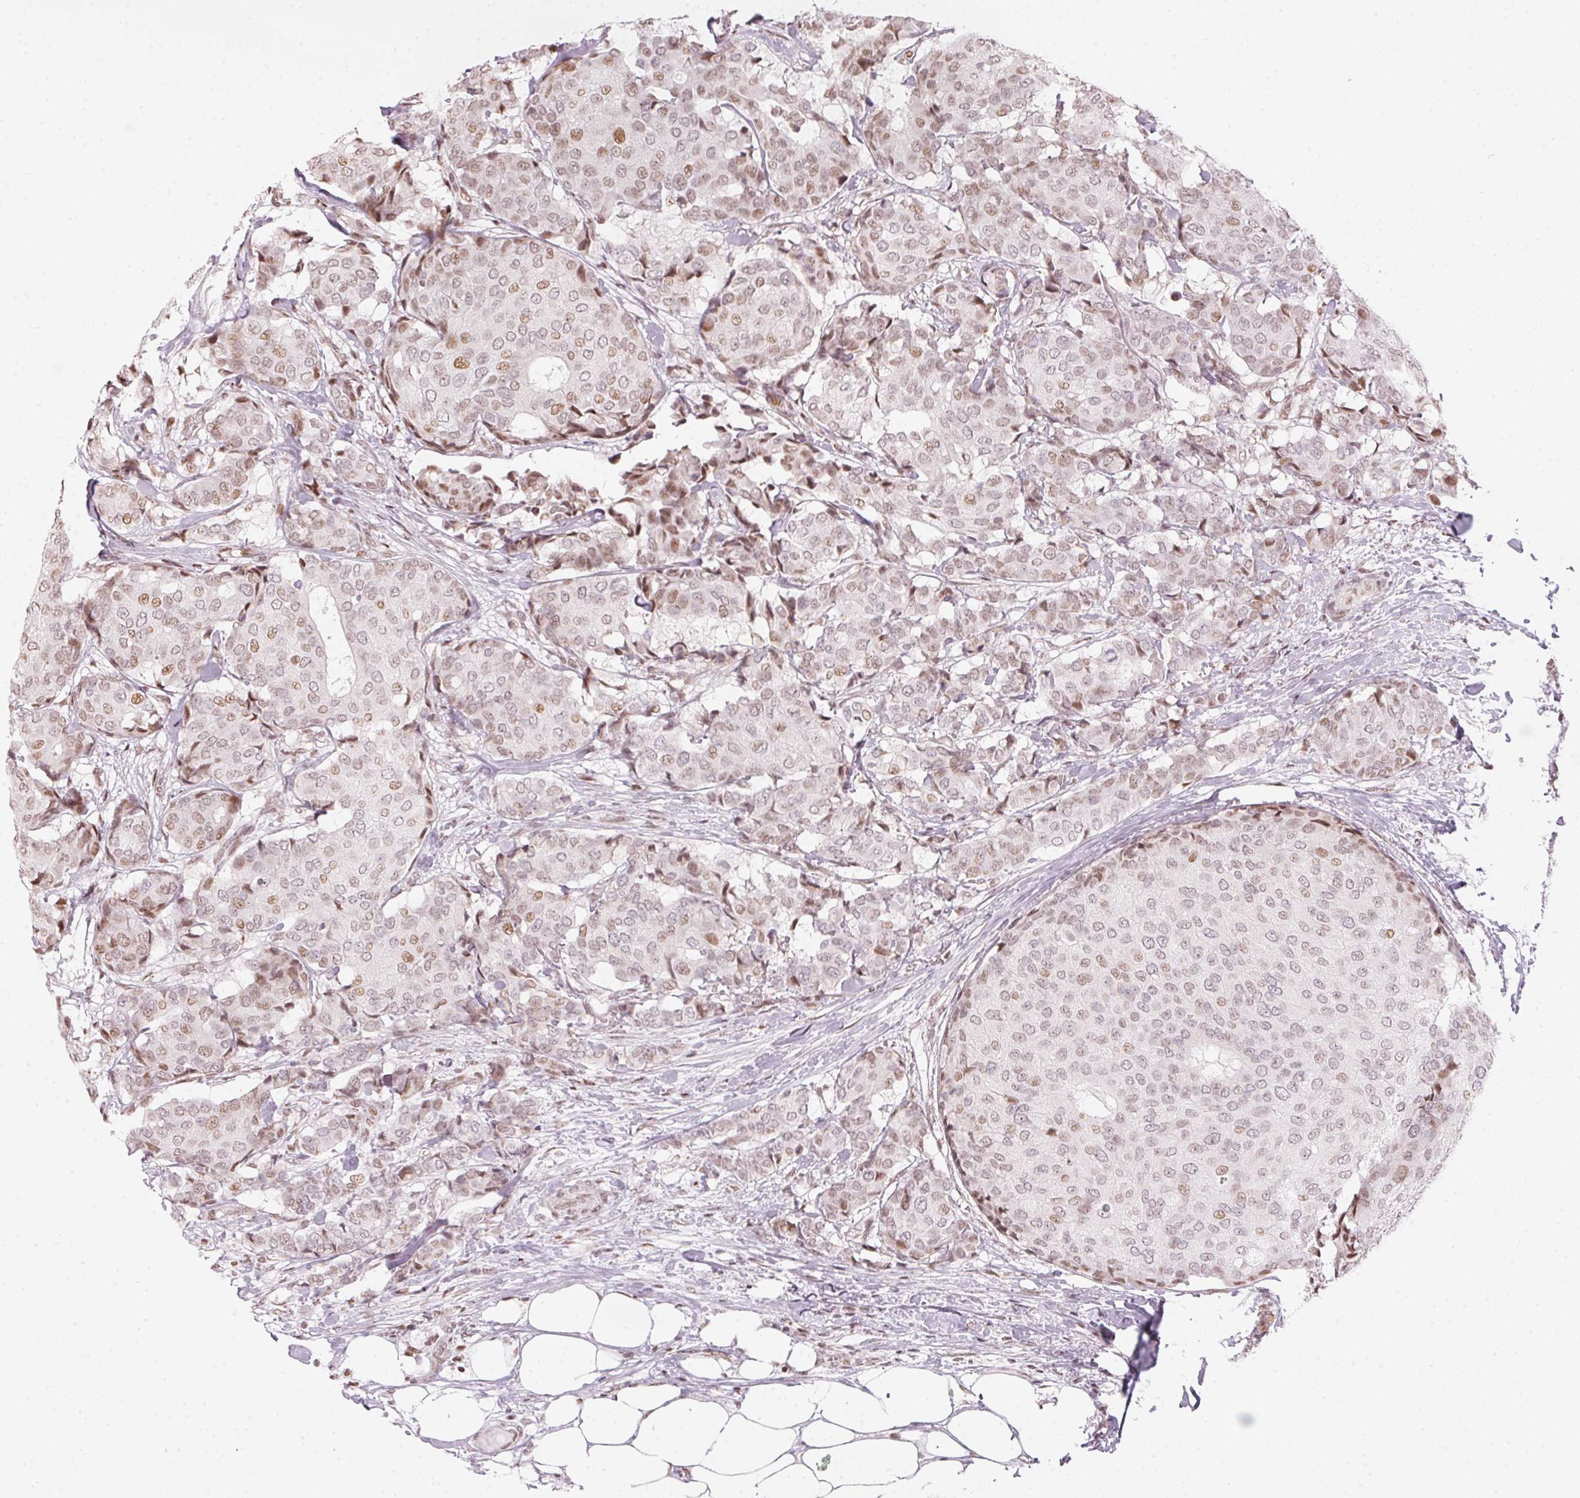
{"staining": {"intensity": "moderate", "quantity": "25%-75%", "location": "nuclear"}, "tissue": "breast cancer", "cell_type": "Tumor cells", "image_type": "cancer", "snomed": [{"axis": "morphology", "description": "Duct carcinoma"}, {"axis": "topography", "description": "Breast"}], "caption": "About 25%-75% of tumor cells in breast infiltrating ductal carcinoma demonstrate moderate nuclear protein positivity as visualized by brown immunohistochemical staining.", "gene": "KAT6A", "patient": {"sex": "female", "age": 75}}